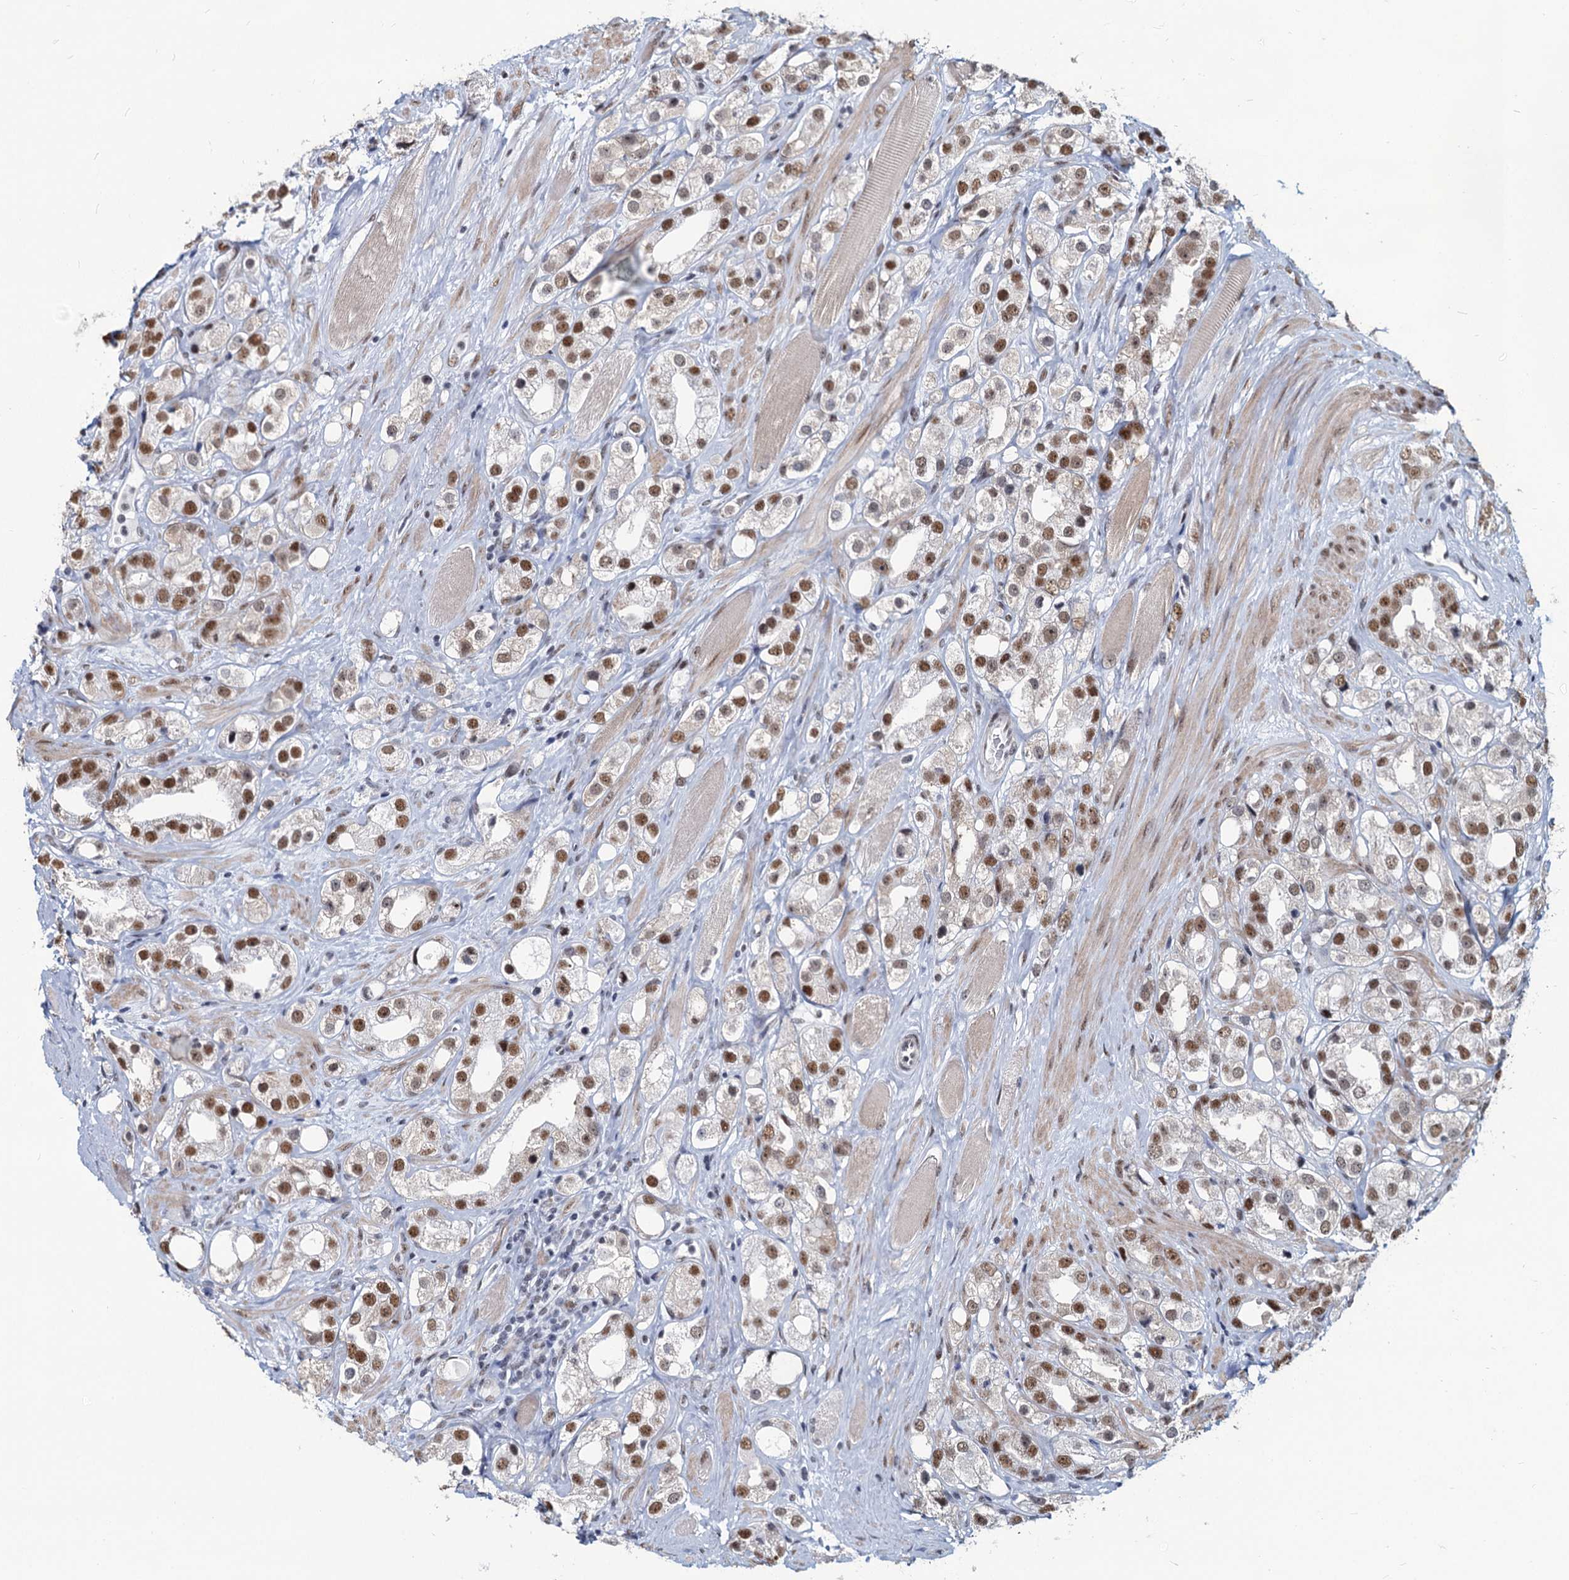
{"staining": {"intensity": "moderate", "quantity": ">75%", "location": "nuclear"}, "tissue": "prostate cancer", "cell_type": "Tumor cells", "image_type": "cancer", "snomed": [{"axis": "morphology", "description": "Adenocarcinoma, NOS"}, {"axis": "topography", "description": "Prostate"}], "caption": "Prostate cancer stained with IHC reveals moderate nuclear staining in about >75% of tumor cells. (brown staining indicates protein expression, while blue staining denotes nuclei).", "gene": "METTL14", "patient": {"sex": "male", "age": 79}}